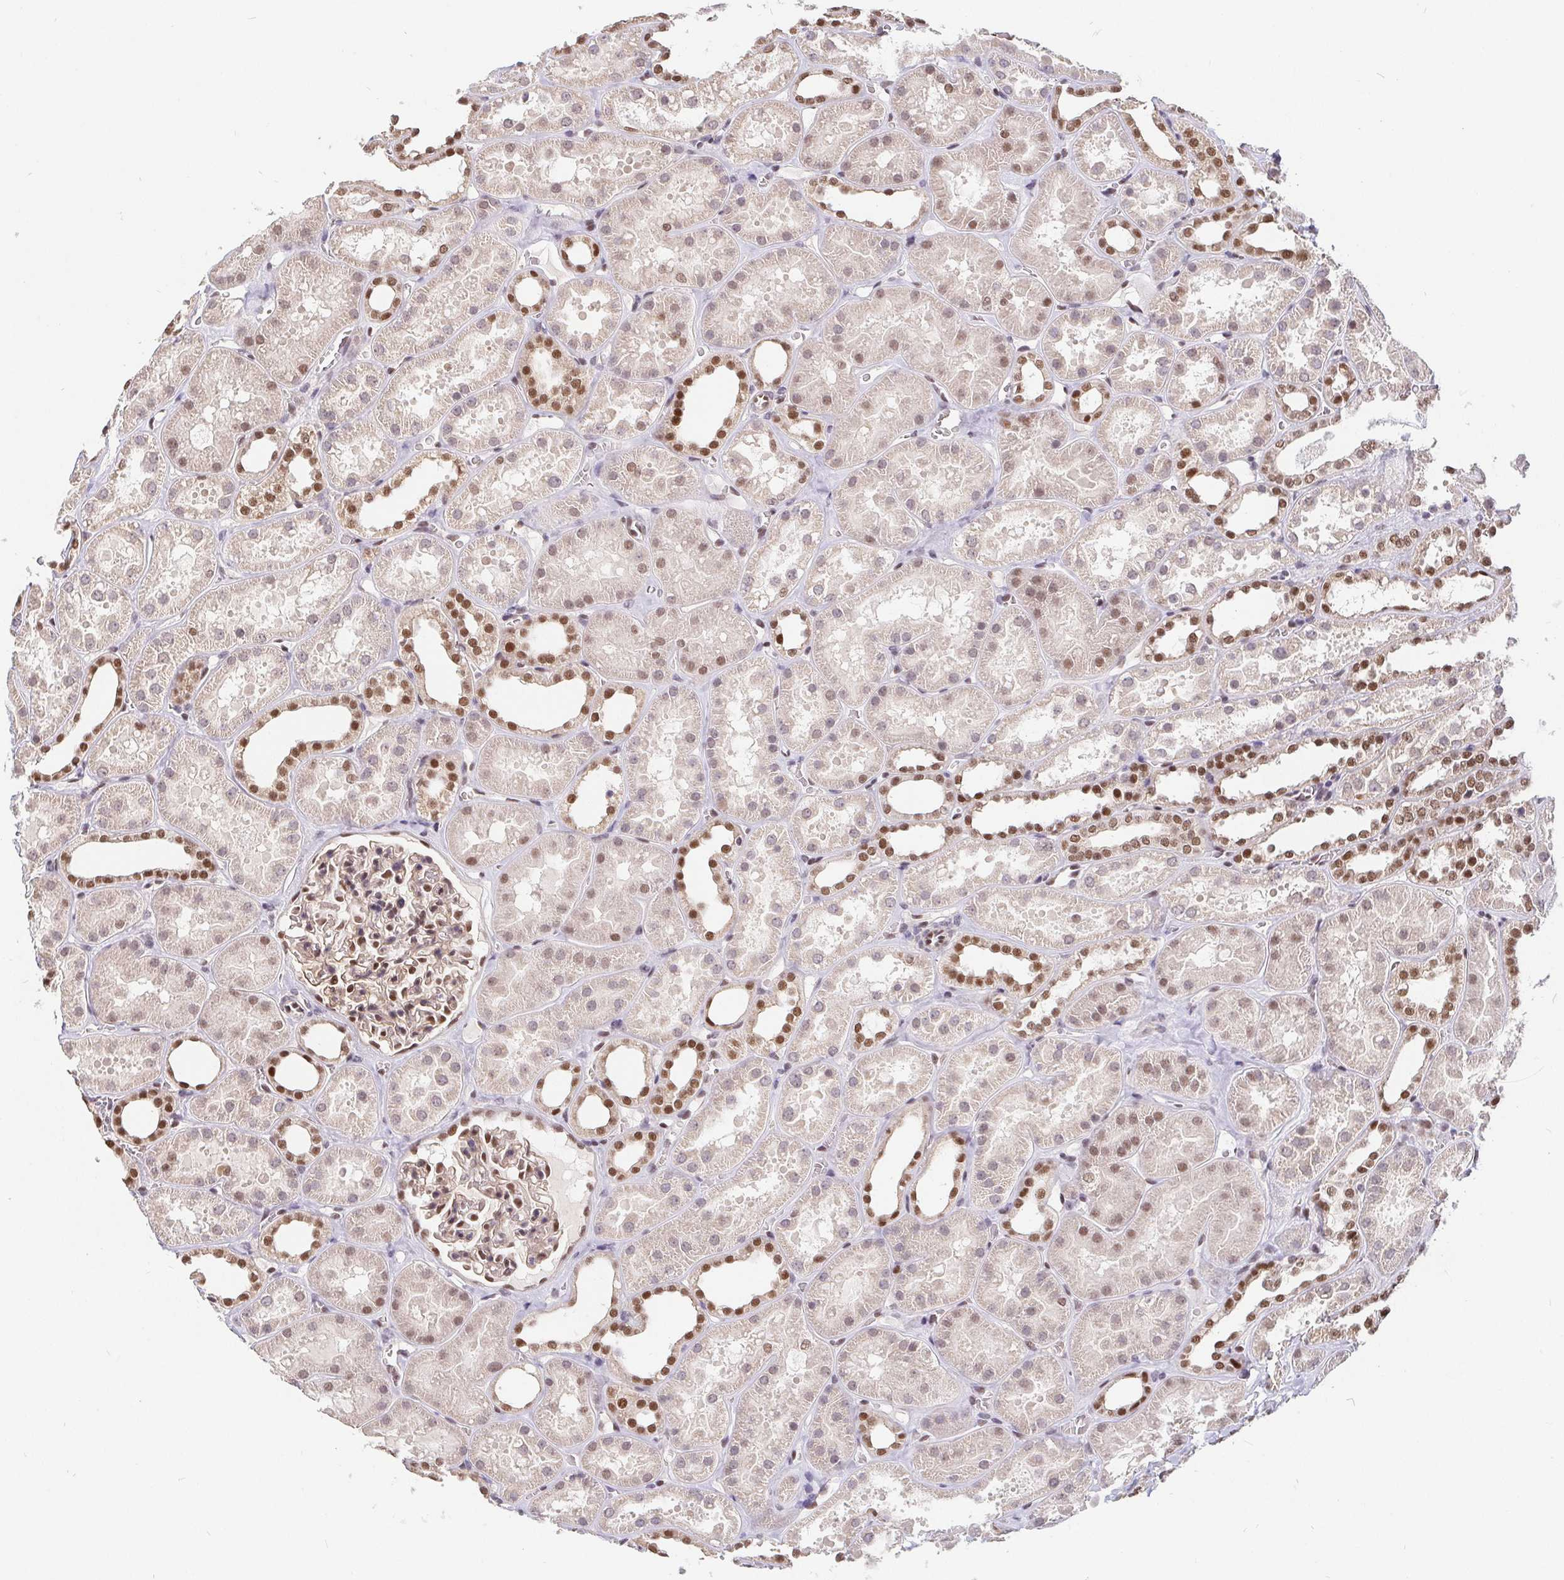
{"staining": {"intensity": "moderate", "quantity": "25%-75%", "location": "nuclear"}, "tissue": "kidney", "cell_type": "Cells in glomeruli", "image_type": "normal", "snomed": [{"axis": "morphology", "description": "Normal tissue, NOS"}, {"axis": "topography", "description": "Kidney"}], "caption": "IHC (DAB) staining of unremarkable human kidney shows moderate nuclear protein positivity in approximately 25%-75% of cells in glomeruli.", "gene": "POU2F1", "patient": {"sex": "female", "age": 41}}